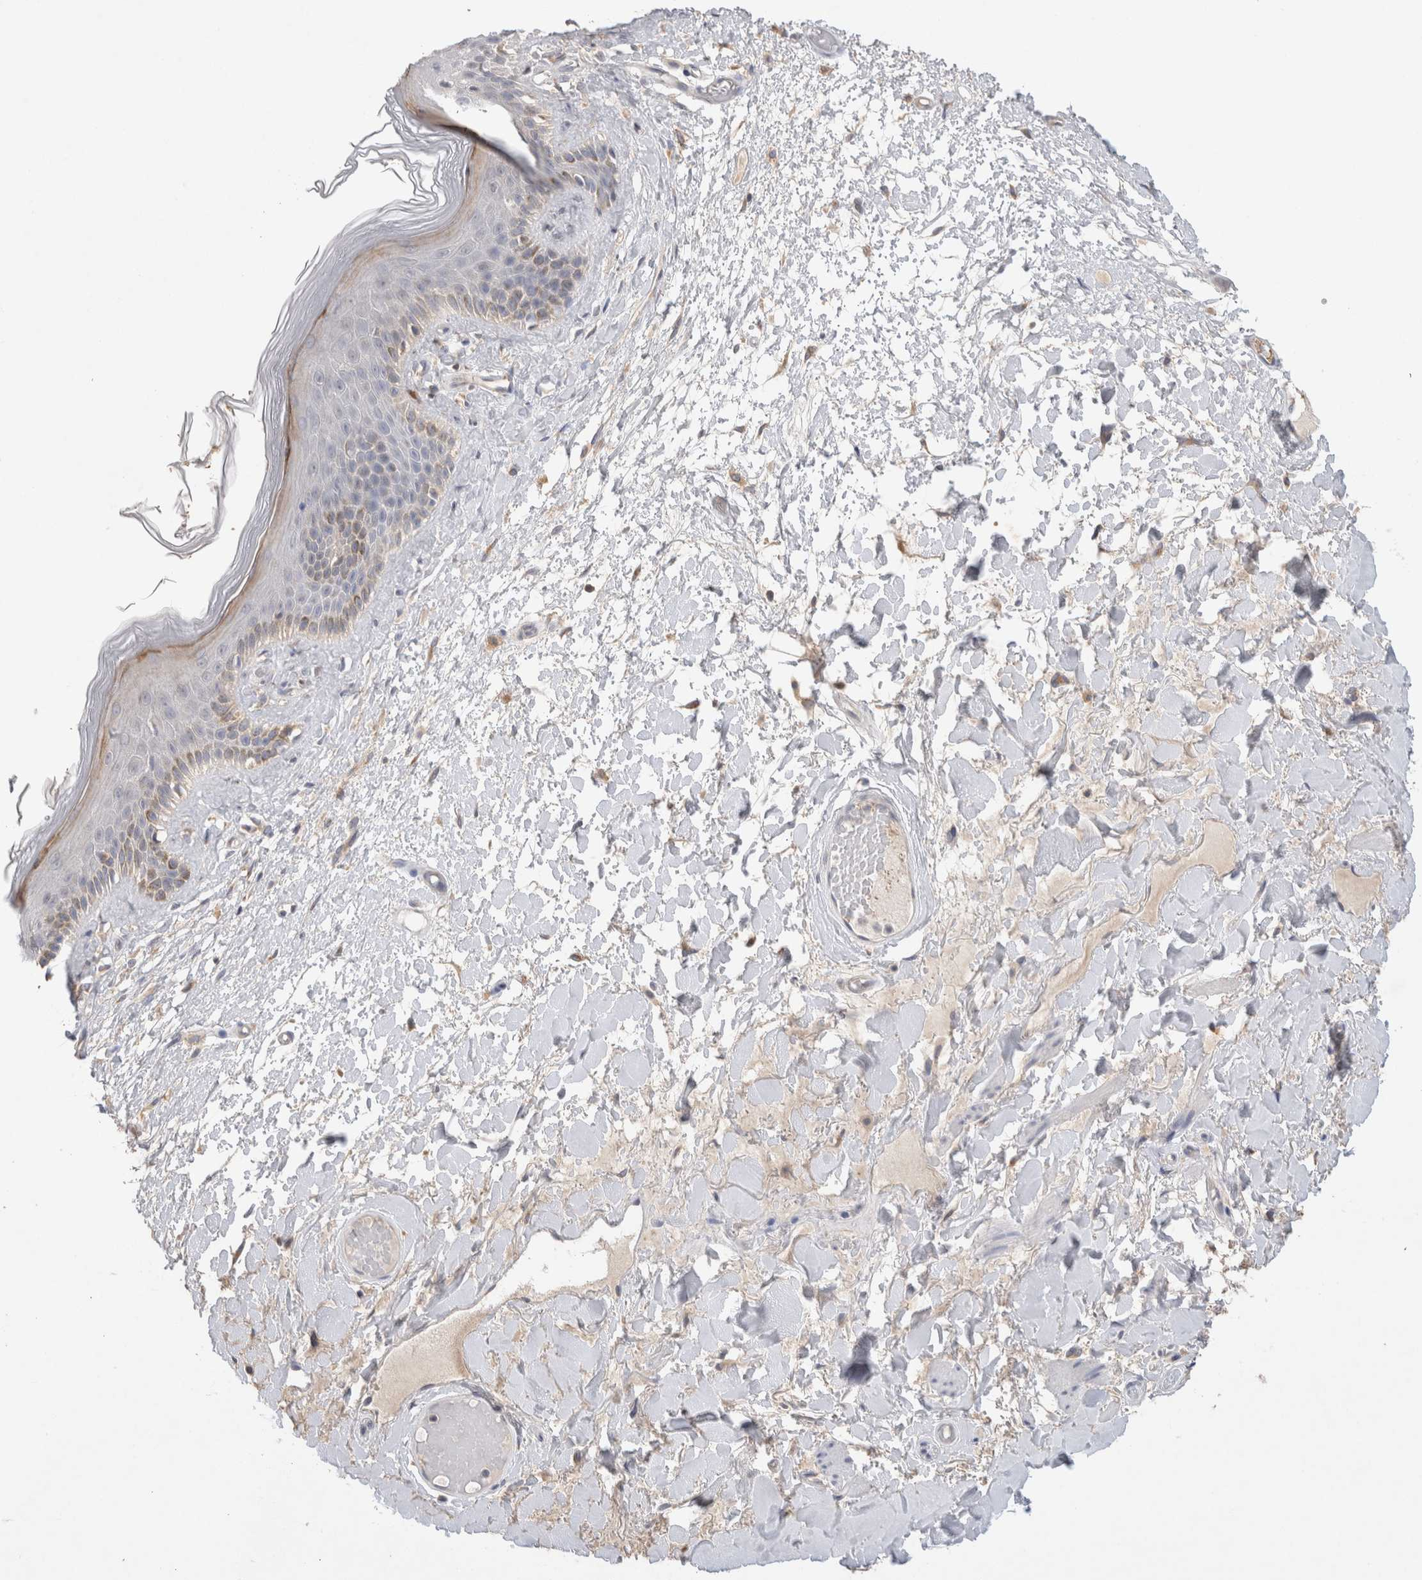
{"staining": {"intensity": "weak", "quantity": "<25%", "location": "cytoplasmic/membranous"}, "tissue": "skin", "cell_type": "Epidermal cells", "image_type": "normal", "snomed": [{"axis": "morphology", "description": "Normal tissue, NOS"}, {"axis": "topography", "description": "Vulva"}], "caption": "A photomicrograph of human skin is negative for staining in epidermal cells.", "gene": "GAS1", "patient": {"sex": "female", "age": 73}}